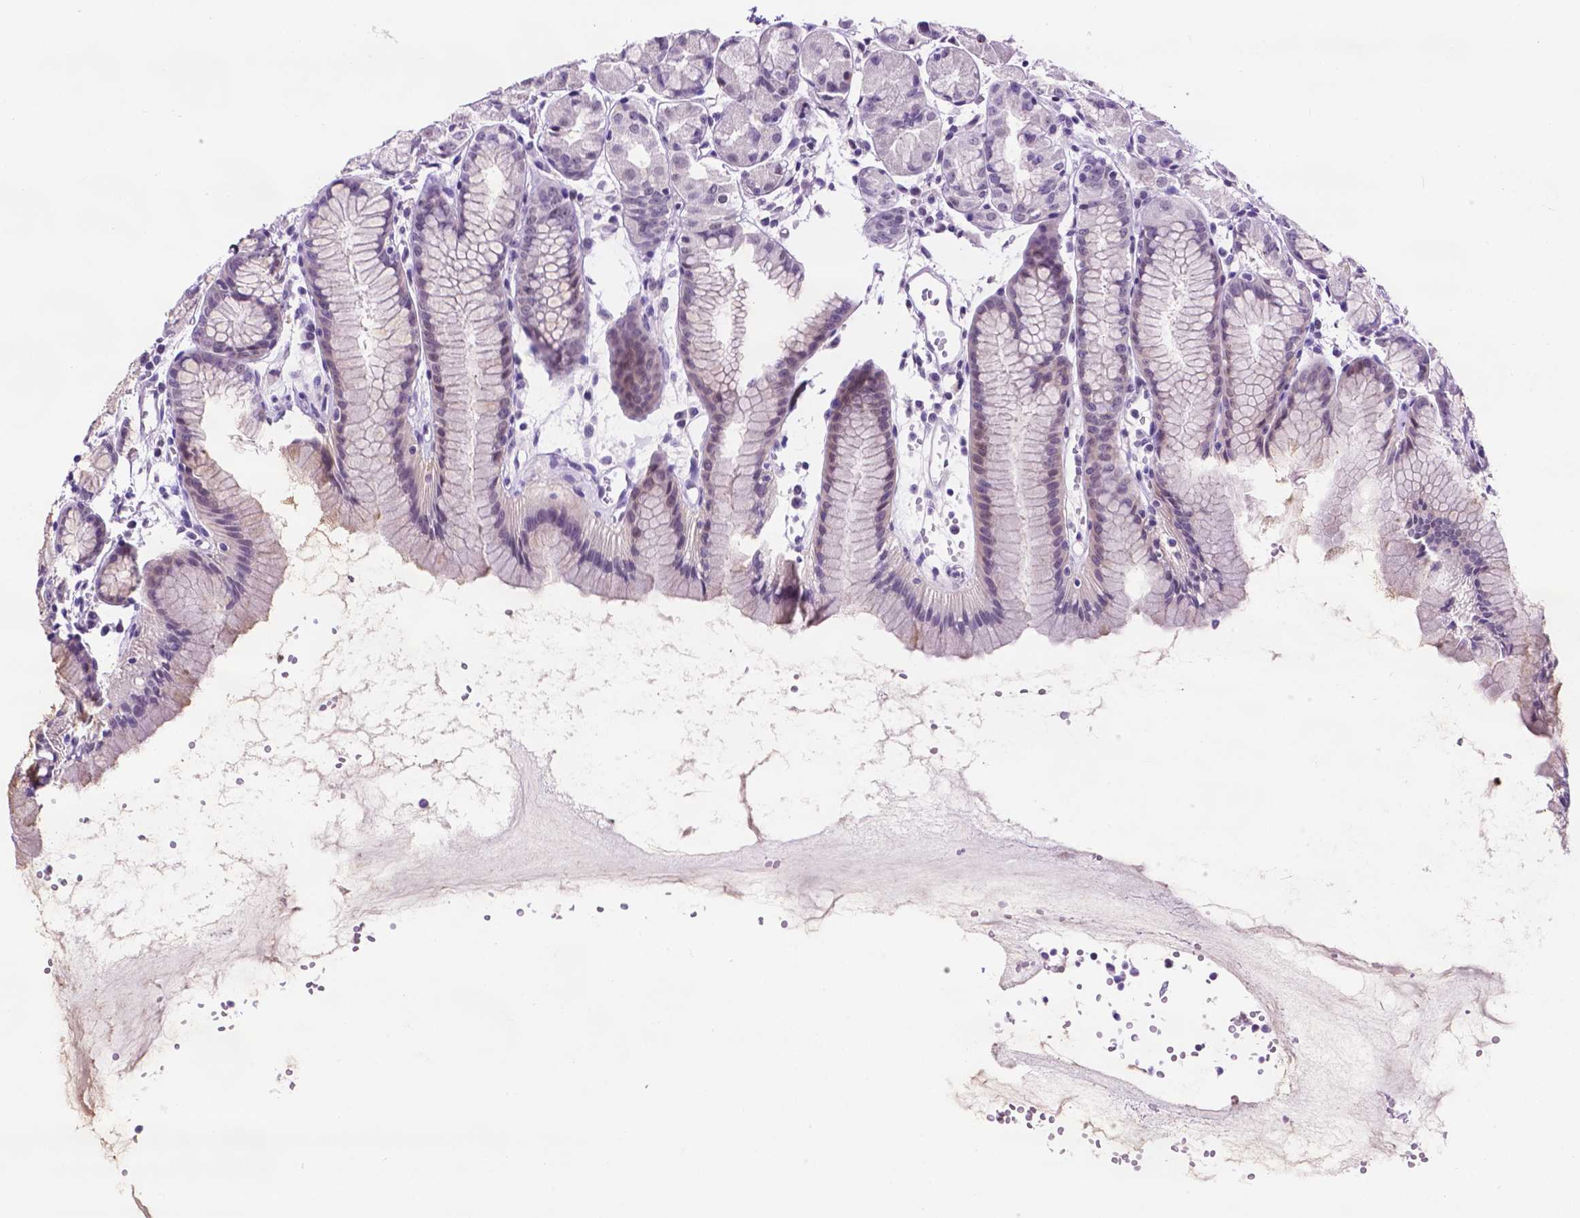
{"staining": {"intensity": "negative", "quantity": "none", "location": "none"}, "tissue": "stomach", "cell_type": "Glandular cells", "image_type": "normal", "snomed": [{"axis": "morphology", "description": "Normal tissue, NOS"}, {"axis": "topography", "description": "Stomach, upper"}], "caption": "Immunohistochemistry (IHC) micrograph of benign stomach stained for a protein (brown), which shows no staining in glandular cells.", "gene": "TACSTD2", "patient": {"sex": "male", "age": 47}}